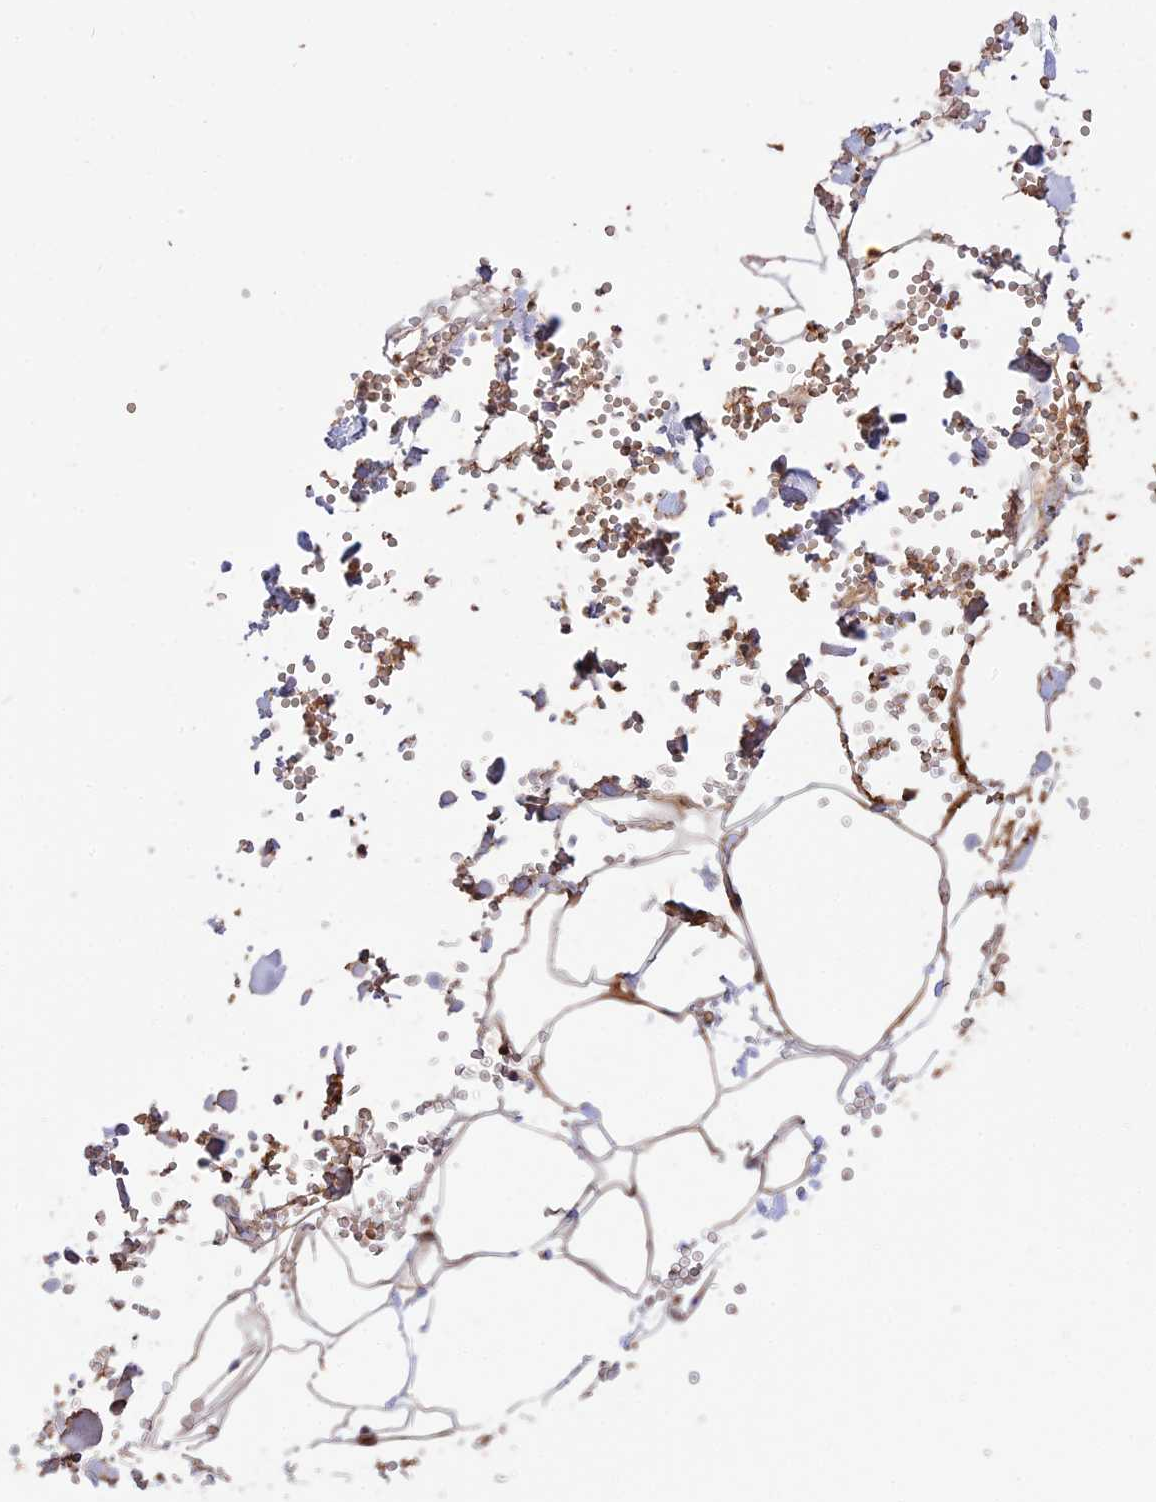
{"staining": {"intensity": "moderate", "quantity": ">75%", "location": "cytoplasmic/membranous"}, "tissue": "adipose tissue", "cell_type": "Adipocytes", "image_type": "normal", "snomed": [{"axis": "morphology", "description": "Normal tissue, NOS"}, {"axis": "topography", "description": "Gallbladder"}, {"axis": "topography", "description": "Peripheral nerve tissue"}], "caption": "Immunohistochemistry (IHC) (DAB (3,3'-diaminobenzidine)) staining of normal human adipose tissue demonstrates moderate cytoplasmic/membranous protein staining in about >75% of adipocytes.", "gene": "RASAL1", "patient": {"sex": "male", "age": 38}}